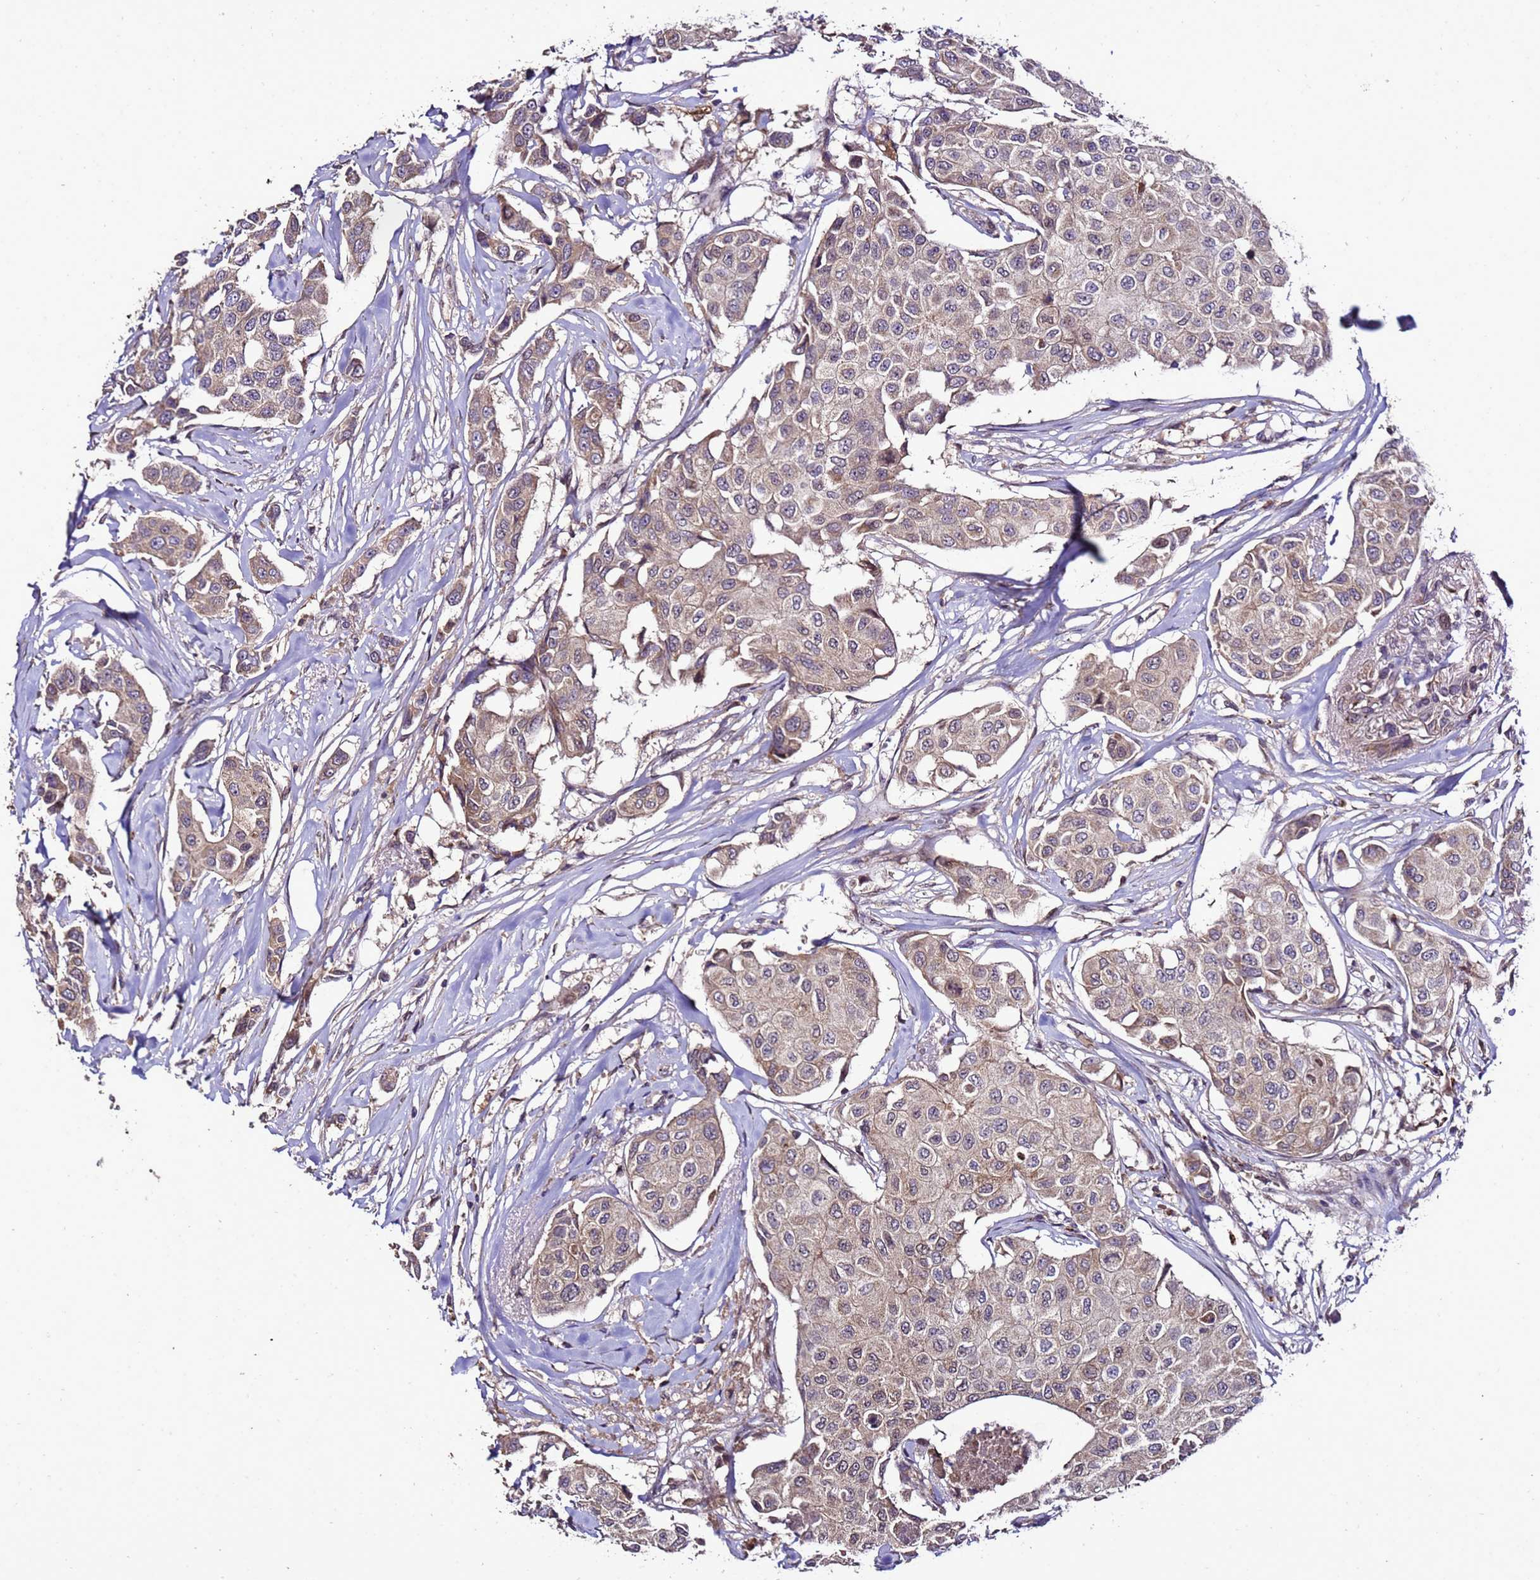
{"staining": {"intensity": "weak", "quantity": "25%-75%", "location": "cytoplasmic/membranous"}, "tissue": "breast cancer", "cell_type": "Tumor cells", "image_type": "cancer", "snomed": [{"axis": "morphology", "description": "Duct carcinoma"}, {"axis": "topography", "description": "Breast"}], "caption": "Human breast cancer (intraductal carcinoma) stained for a protein (brown) demonstrates weak cytoplasmic/membranous positive expression in approximately 25%-75% of tumor cells.", "gene": "ZNF329", "patient": {"sex": "female", "age": 80}}